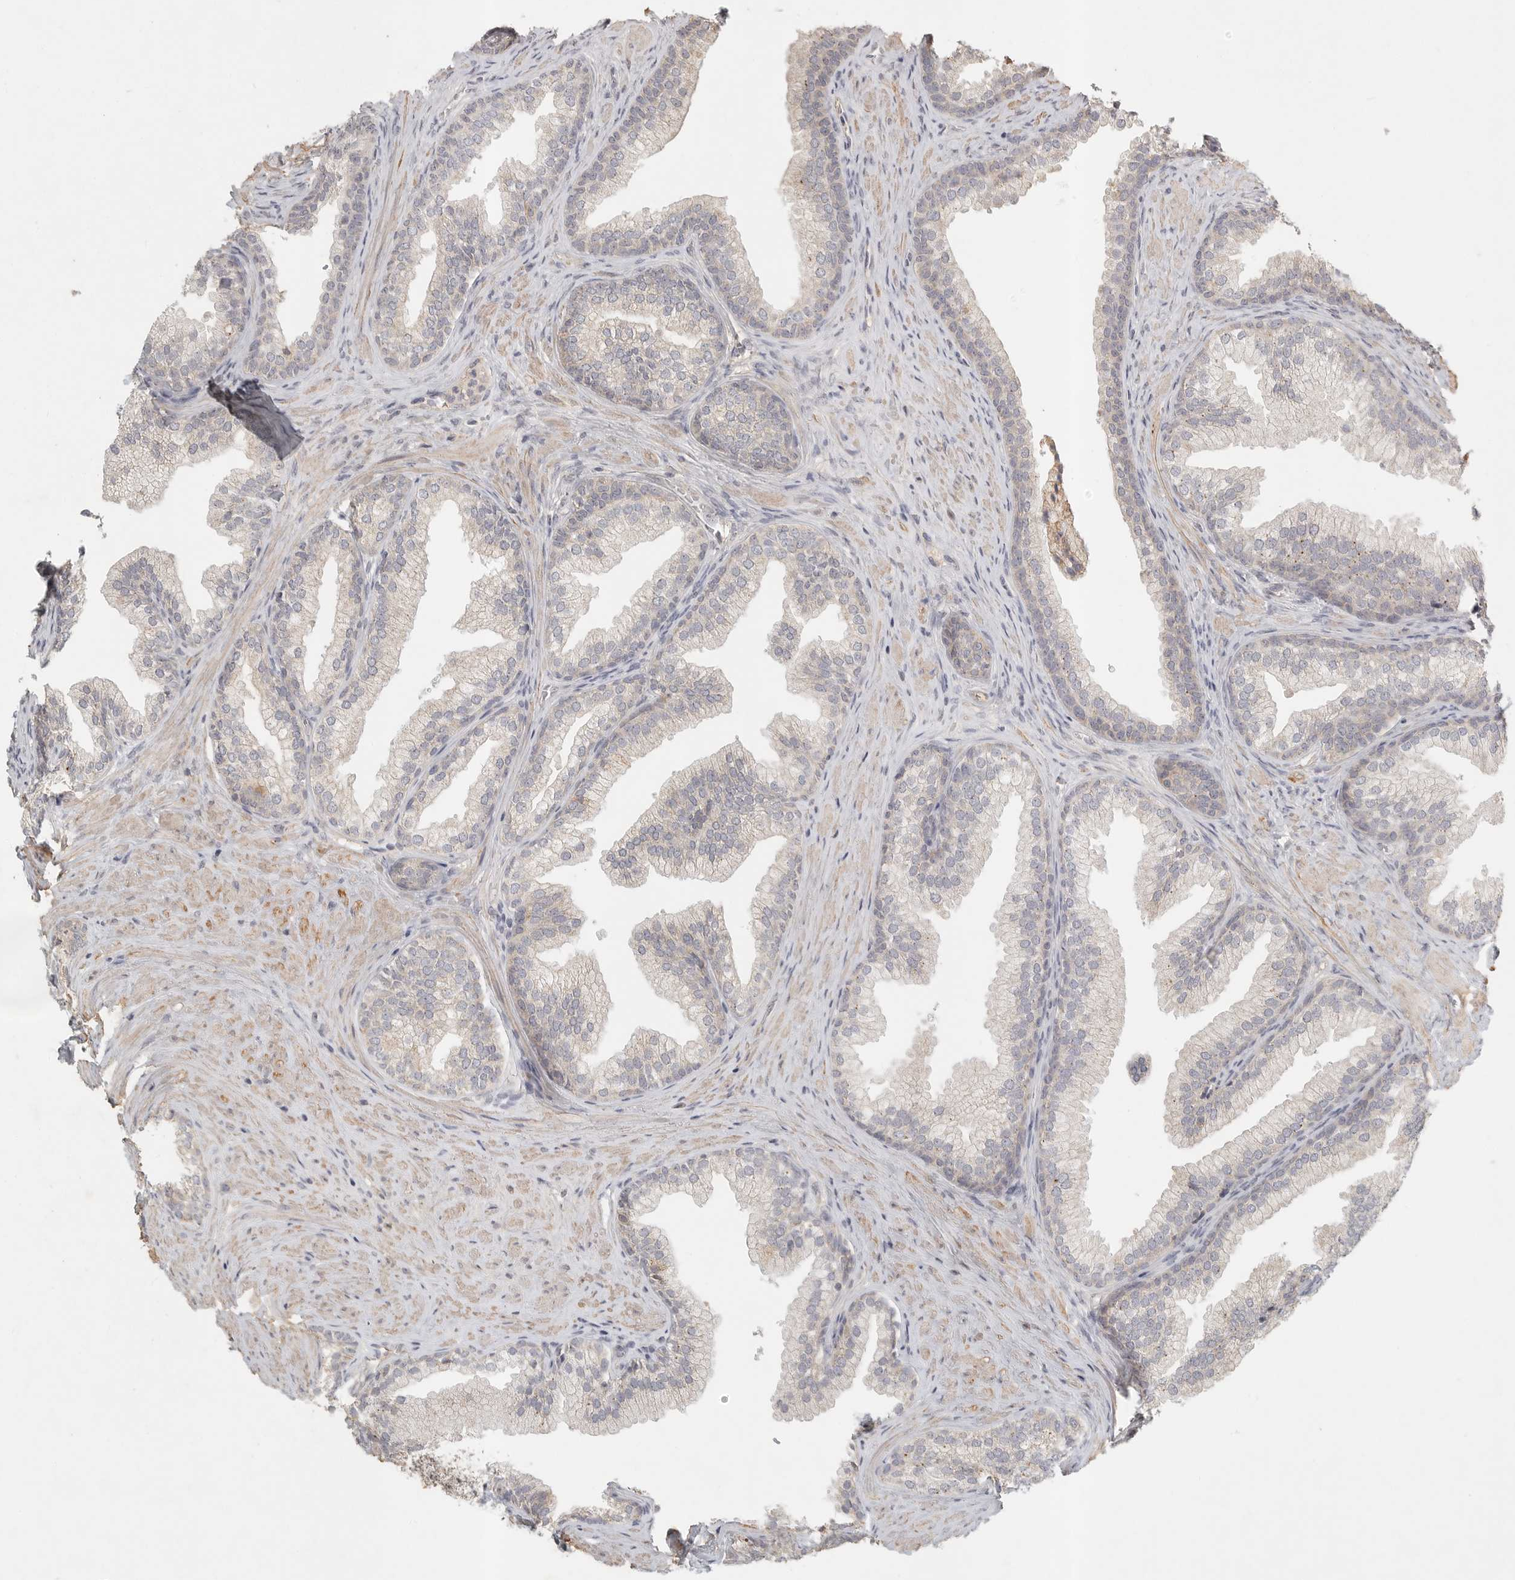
{"staining": {"intensity": "weak", "quantity": "25%-75%", "location": "cytoplasmic/membranous"}, "tissue": "prostate", "cell_type": "Glandular cells", "image_type": "normal", "snomed": [{"axis": "morphology", "description": "Normal tissue, NOS"}, {"axis": "topography", "description": "Prostate"}], "caption": "Brown immunohistochemical staining in unremarkable human prostate exhibits weak cytoplasmic/membranous staining in about 25%-75% of glandular cells. (Brightfield microscopy of DAB IHC at high magnification).", "gene": "SLC25A36", "patient": {"sex": "male", "age": 76}}